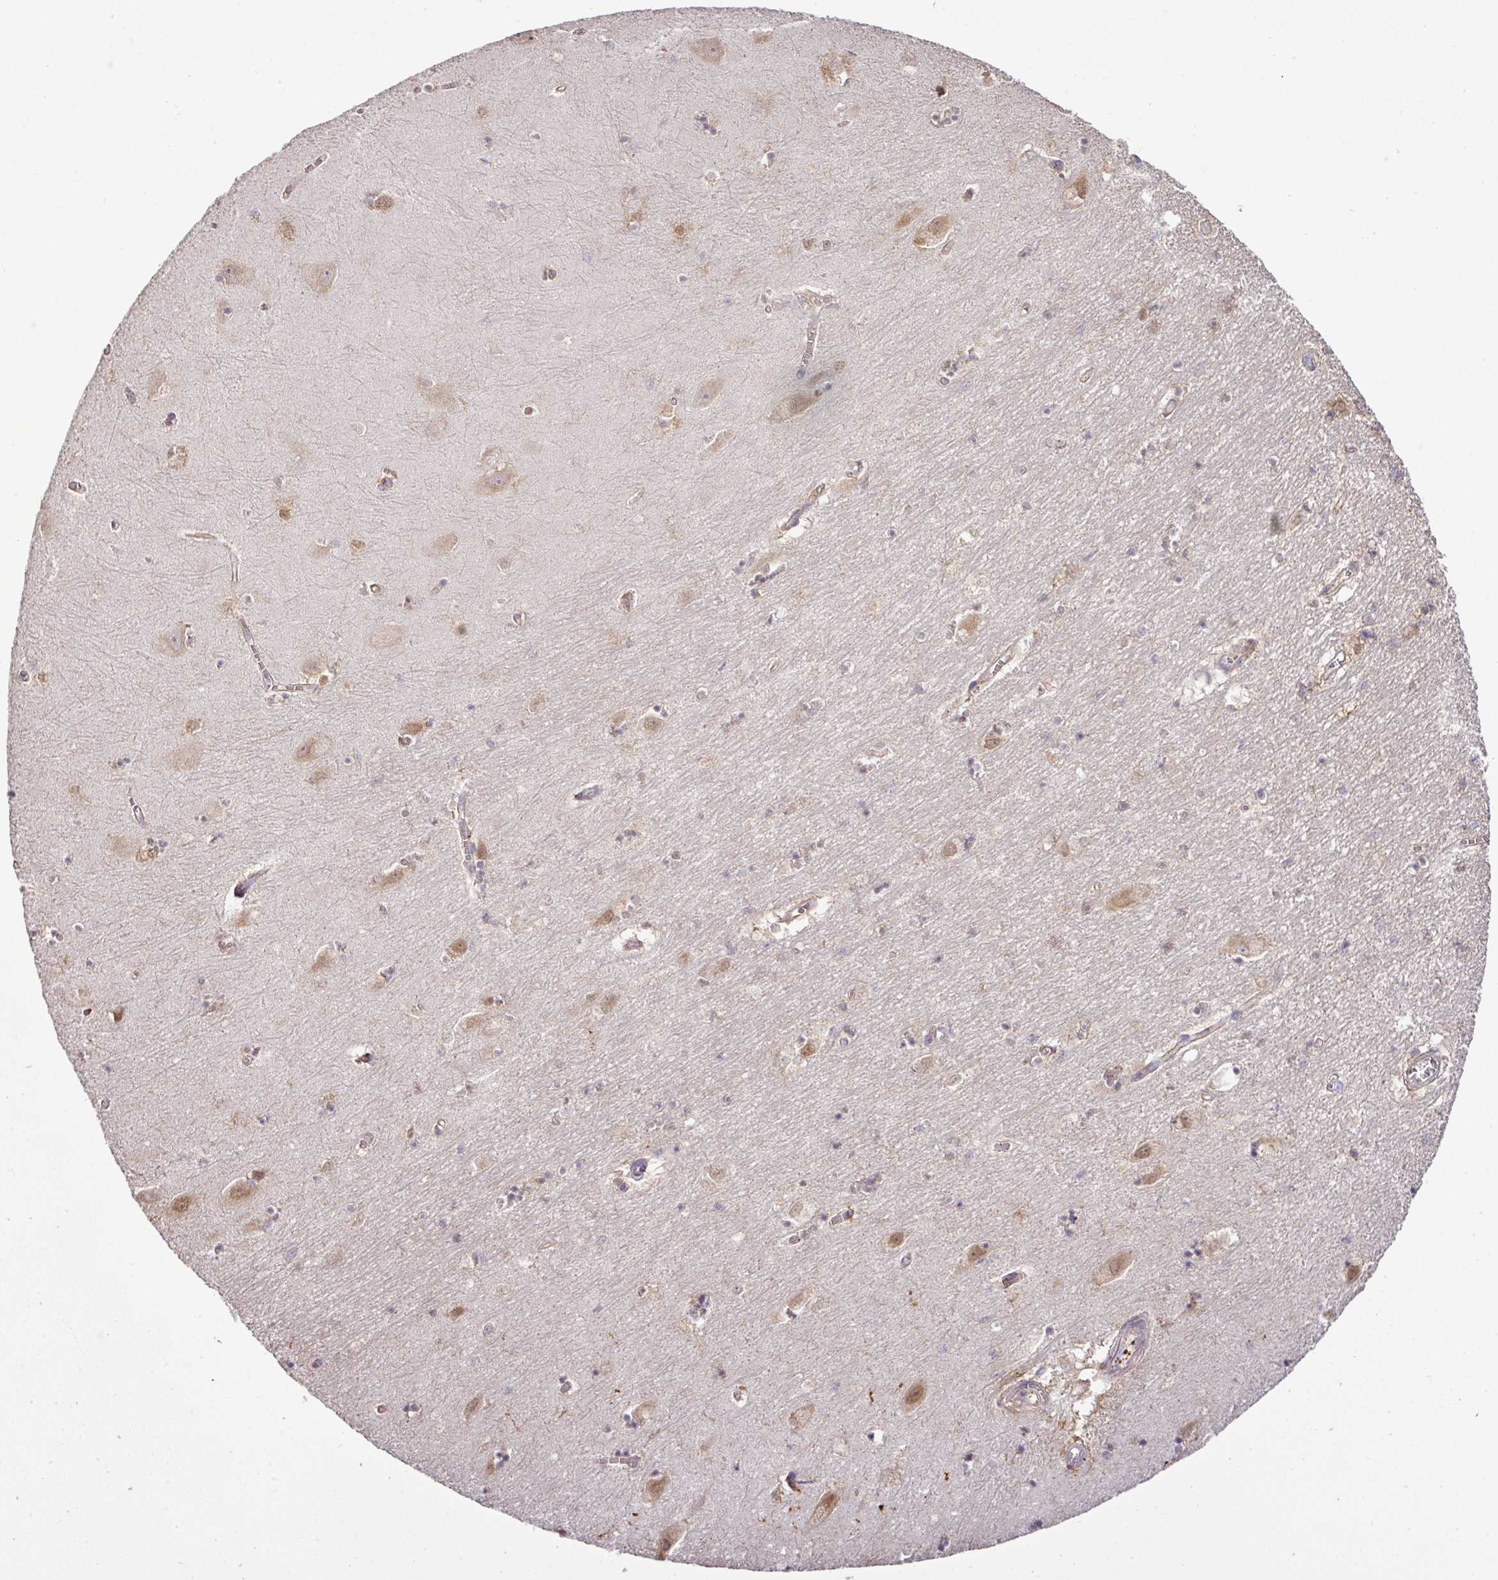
{"staining": {"intensity": "weak", "quantity": "<25%", "location": "cytoplasmic/membranous,nuclear"}, "tissue": "hippocampus", "cell_type": "Glial cells", "image_type": "normal", "snomed": [{"axis": "morphology", "description": "Normal tissue, NOS"}, {"axis": "topography", "description": "Hippocampus"}], "caption": "Micrograph shows no significant protein expression in glial cells of benign hippocampus. (DAB IHC, high magnification).", "gene": "DNAAF4", "patient": {"sex": "female", "age": 64}}